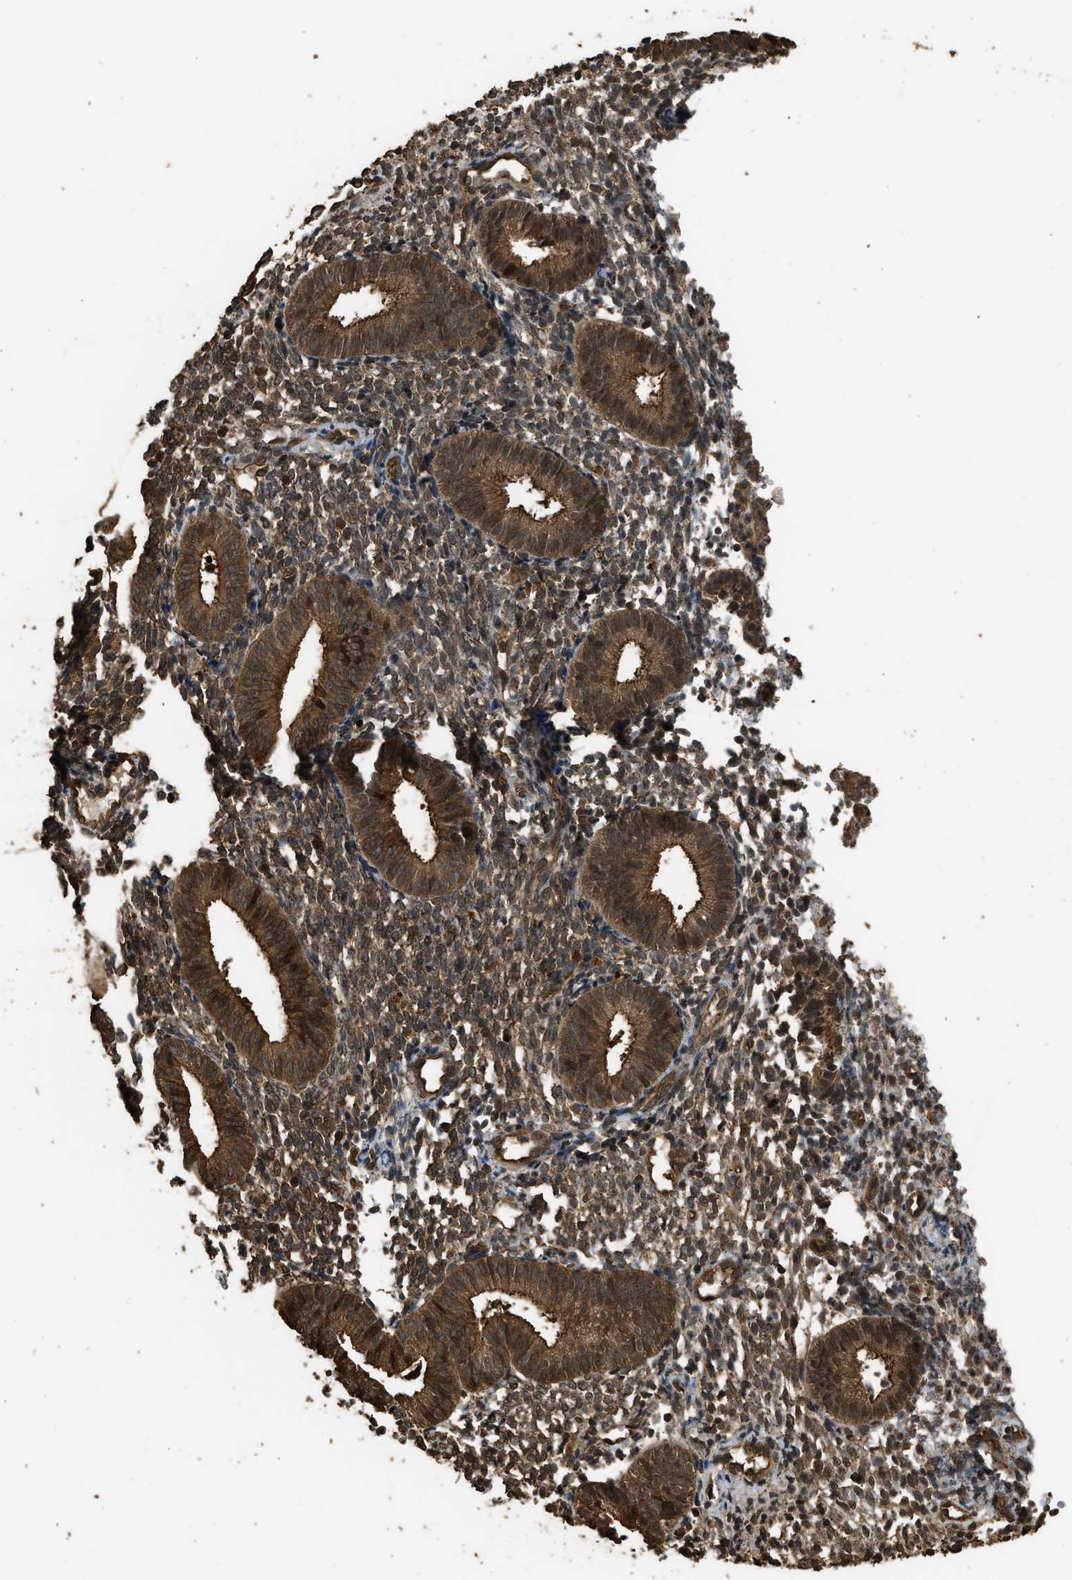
{"staining": {"intensity": "moderate", "quantity": ">75%", "location": "cytoplasmic/membranous,nuclear"}, "tissue": "endometrium", "cell_type": "Cells in endometrial stroma", "image_type": "normal", "snomed": [{"axis": "morphology", "description": "Normal tissue, NOS"}, {"axis": "topography", "description": "Uterus"}, {"axis": "topography", "description": "Endometrium"}], "caption": "DAB (3,3'-diaminobenzidine) immunohistochemical staining of normal endometrium reveals moderate cytoplasmic/membranous,nuclear protein staining in about >75% of cells in endometrial stroma.", "gene": "MYBL2", "patient": {"sex": "female", "age": 33}}